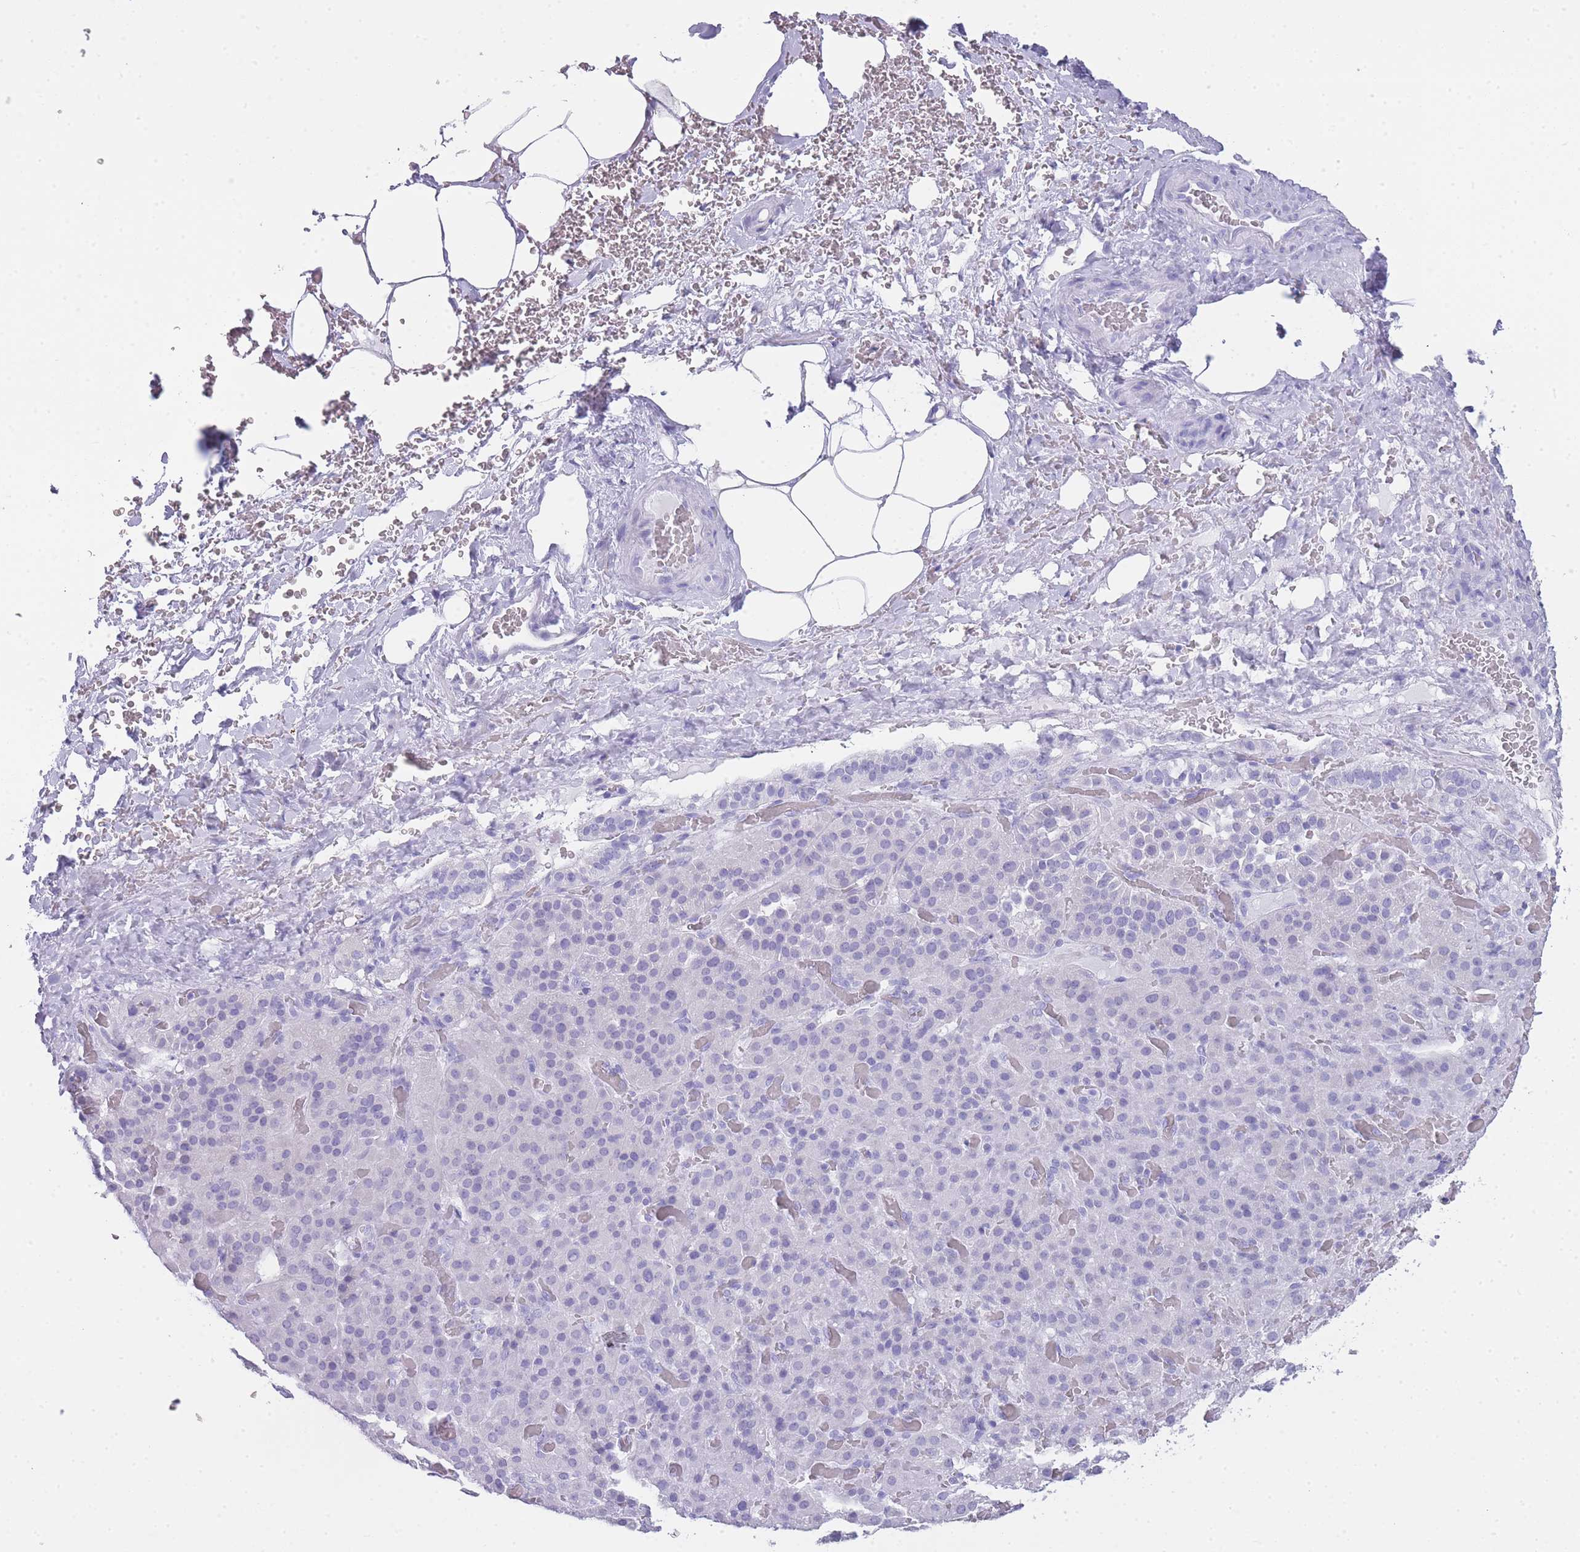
{"staining": {"intensity": "negative", "quantity": "none", "location": "none"}, "tissue": "adrenal gland", "cell_type": "Glandular cells", "image_type": "normal", "snomed": [{"axis": "morphology", "description": "Normal tissue, NOS"}, {"axis": "topography", "description": "Adrenal gland"}], "caption": "This is an IHC image of normal human adrenal gland. There is no expression in glandular cells.", "gene": "INS", "patient": {"sex": "male", "age": 57}}